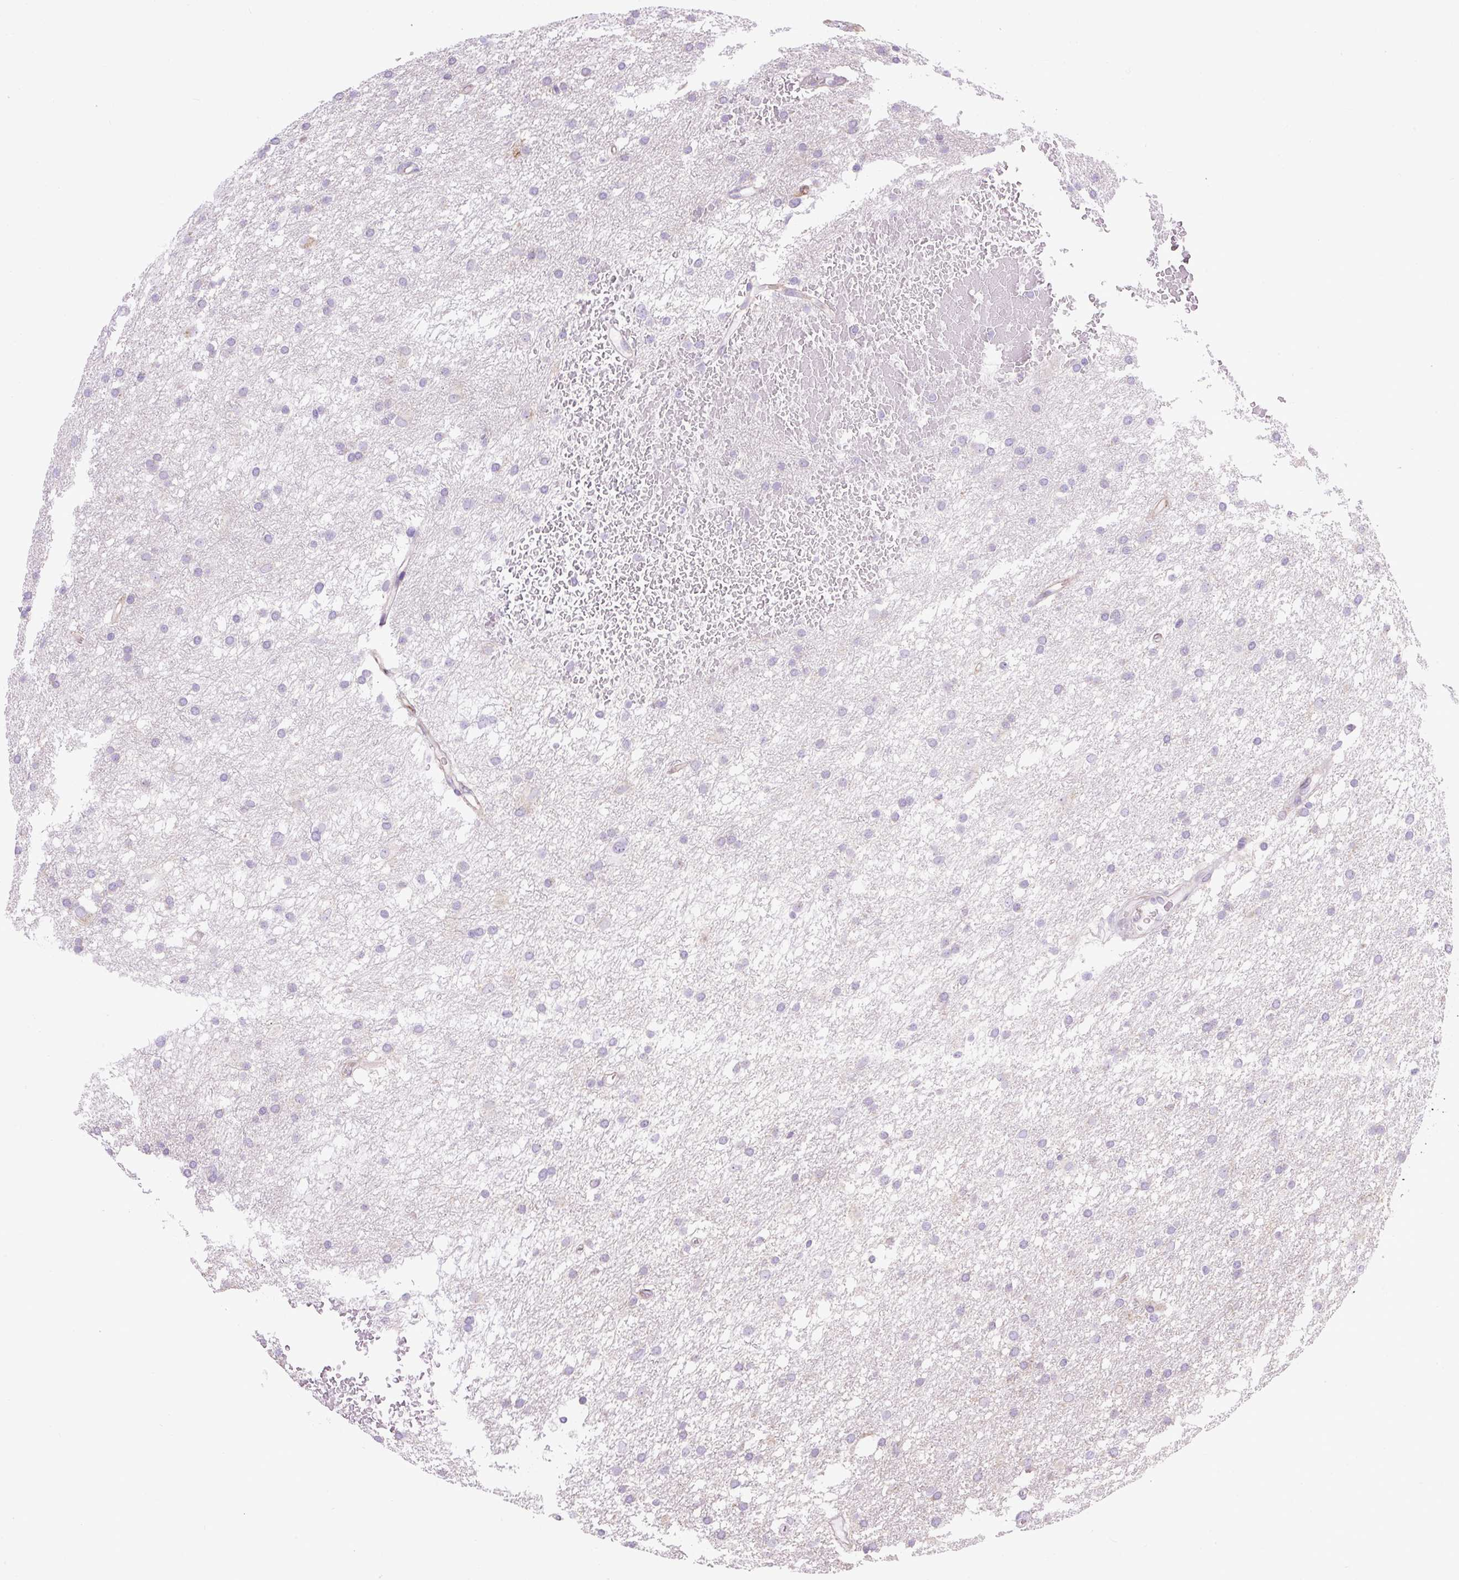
{"staining": {"intensity": "negative", "quantity": "none", "location": "none"}, "tissue": "glioma", "cell_type": "Tumor cells", "image_type": "cancer", "snomed": [{"axis": "morphology", "description": "Glioma, malignant, High grade"}, {"axis": "topography", "description": "Cerebral cortex"}], "caption": "High magnification brightfield microscopy of malignant high-grade glioma stained with DAB (brown) and counterstained with hematoxylin (blue): tumor cells show no significant expression.", "gene": "RNASE10", "patient": {"sex": "female", "age": 36}}